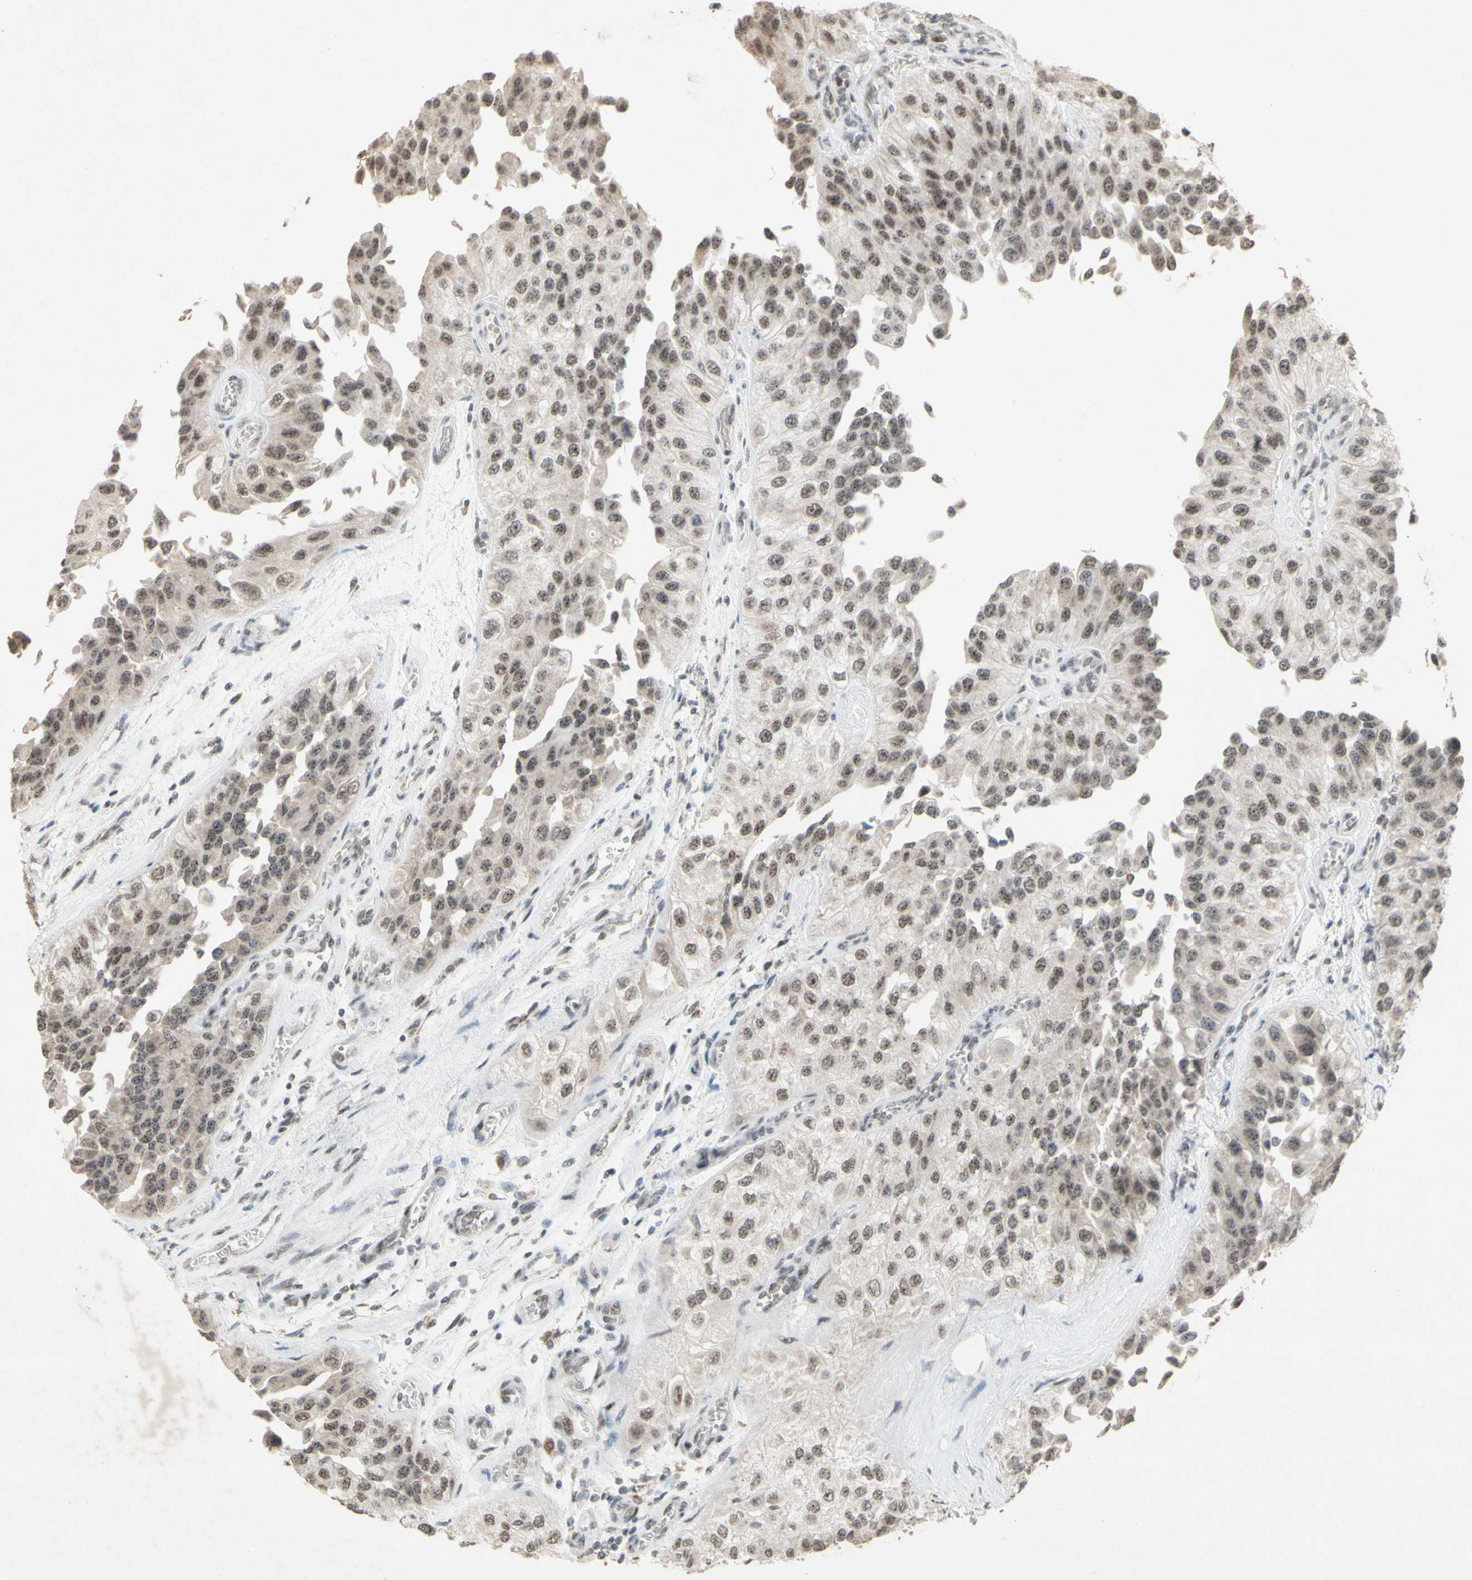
{"staining": {"intensity": "strong", "quantity": ">75%", "location": "nuclear"}, "tissue": "urothelial cancer", "cell_type": "Tumor cells", "image_type": "cancer", "snomed": [{"axis": "morphology", "description": "Urothelial carcinoma, High grade"}, {"axis": "topography", "description": "Kidney"}, {"axis": "topography", "description": "Urinary bladder"}], "caption": "High-grade urothelial carcinoma stained with a brown dye exhibits strong nuclear positive expression in about >75% of tumor cells.", "gene": "CENPB", "patient": {"sex": "male", "age": 77}}